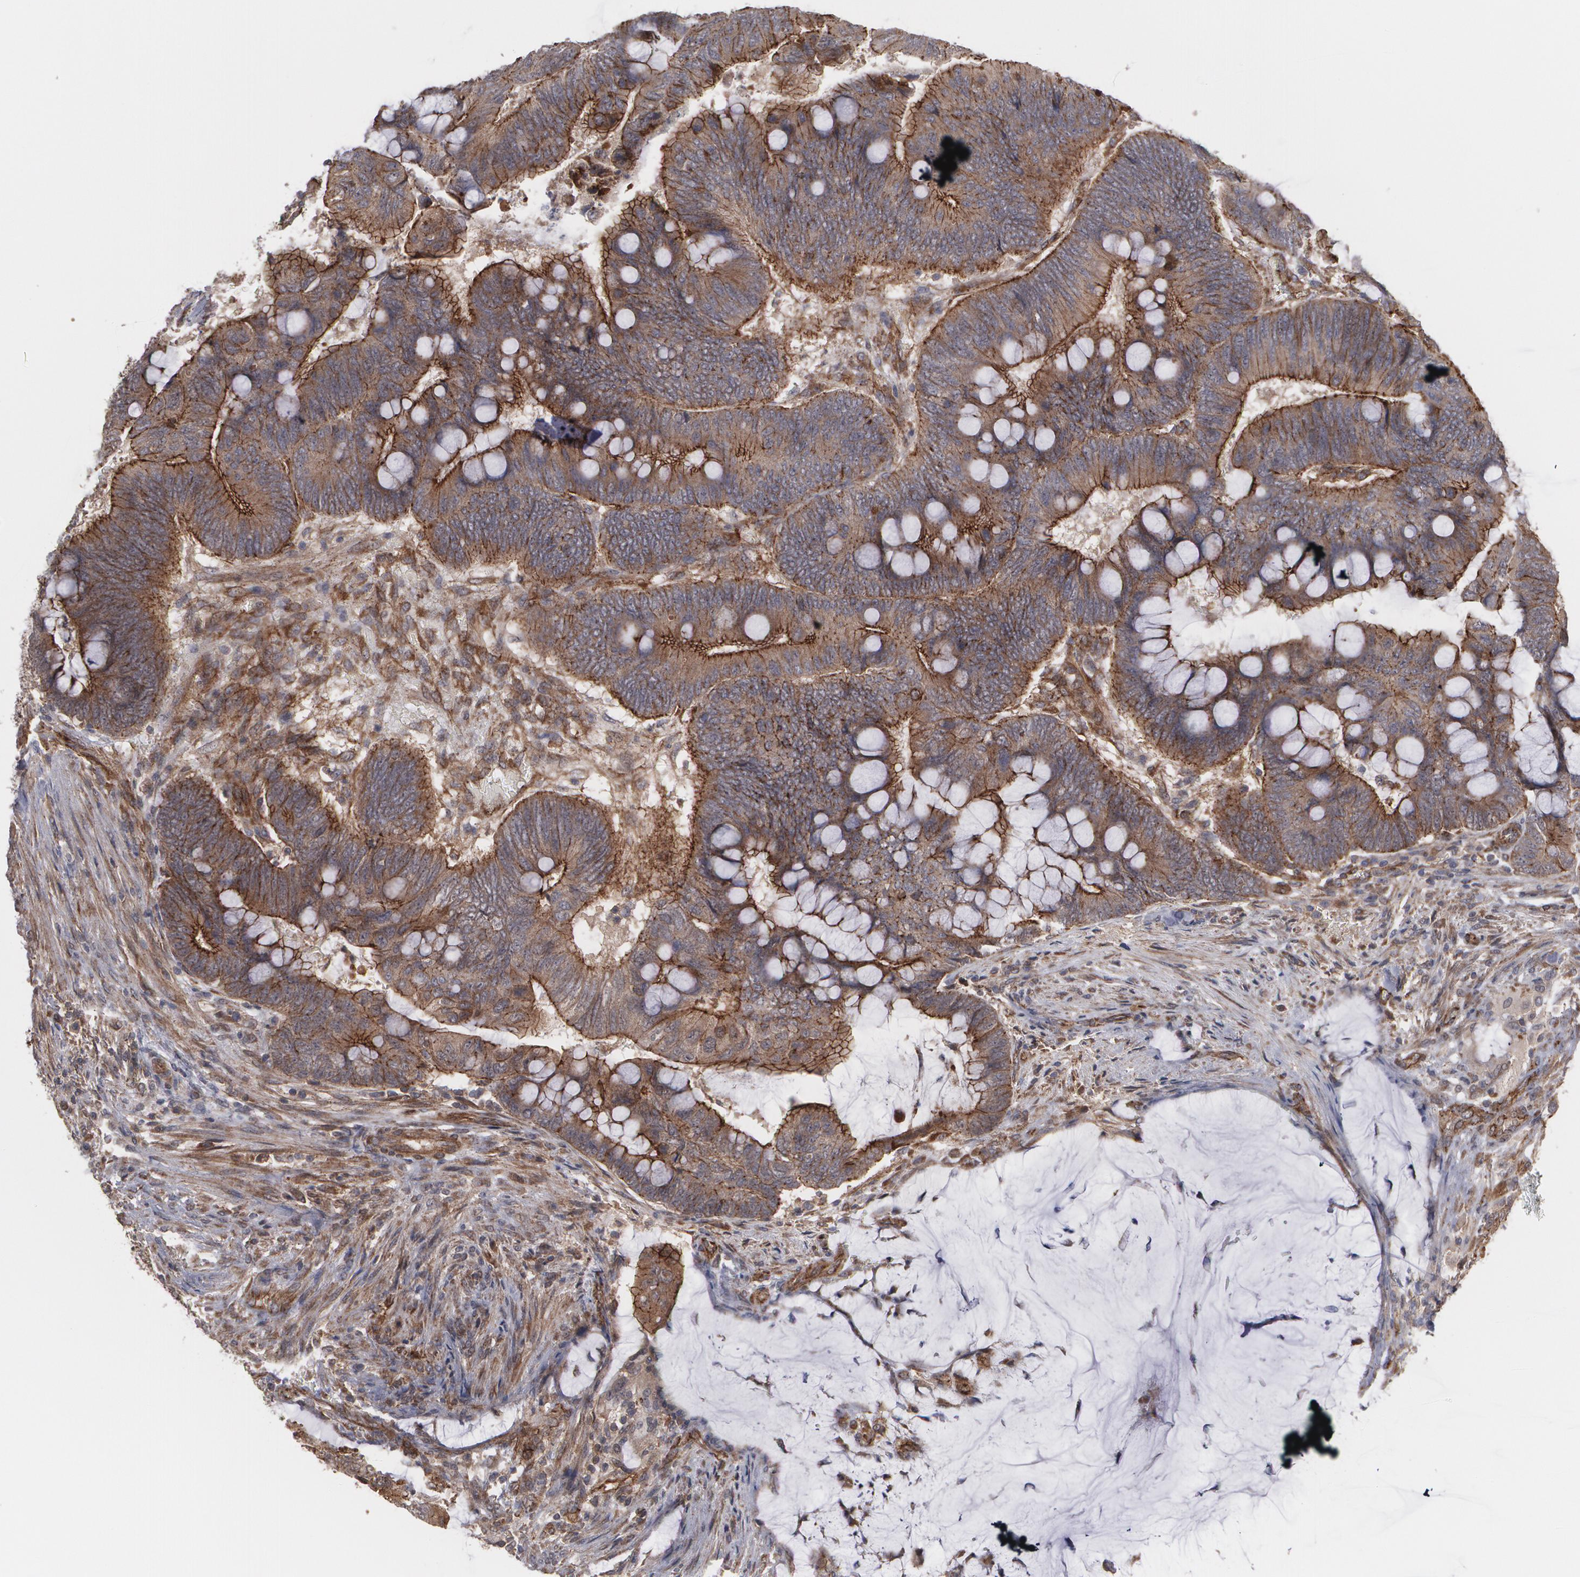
{"staining": {"intensity": "strong", "quantity": ">75%", "location": "cytoplasmic/membranous"}, "tissue": "colorectal cancer", "cell_type": "Tumor cells", "image_type": "cancer", "snomed": [{"axis": "morphology", "description": "Normal tissue, NOS"}, {"axis": "morphology", "description": "Adenocarcinoma, NOS"}, {"axis": "topography", "description": "Rectum"}], "caption": "Colorectal adenocarcinoma stained with immunohistochemistry reveals strong cytoplasmic/membranous expression in approximately >75% of tumor cells.", "gene": "TJP1", "patient": {"sex": "male", "age": 92}}